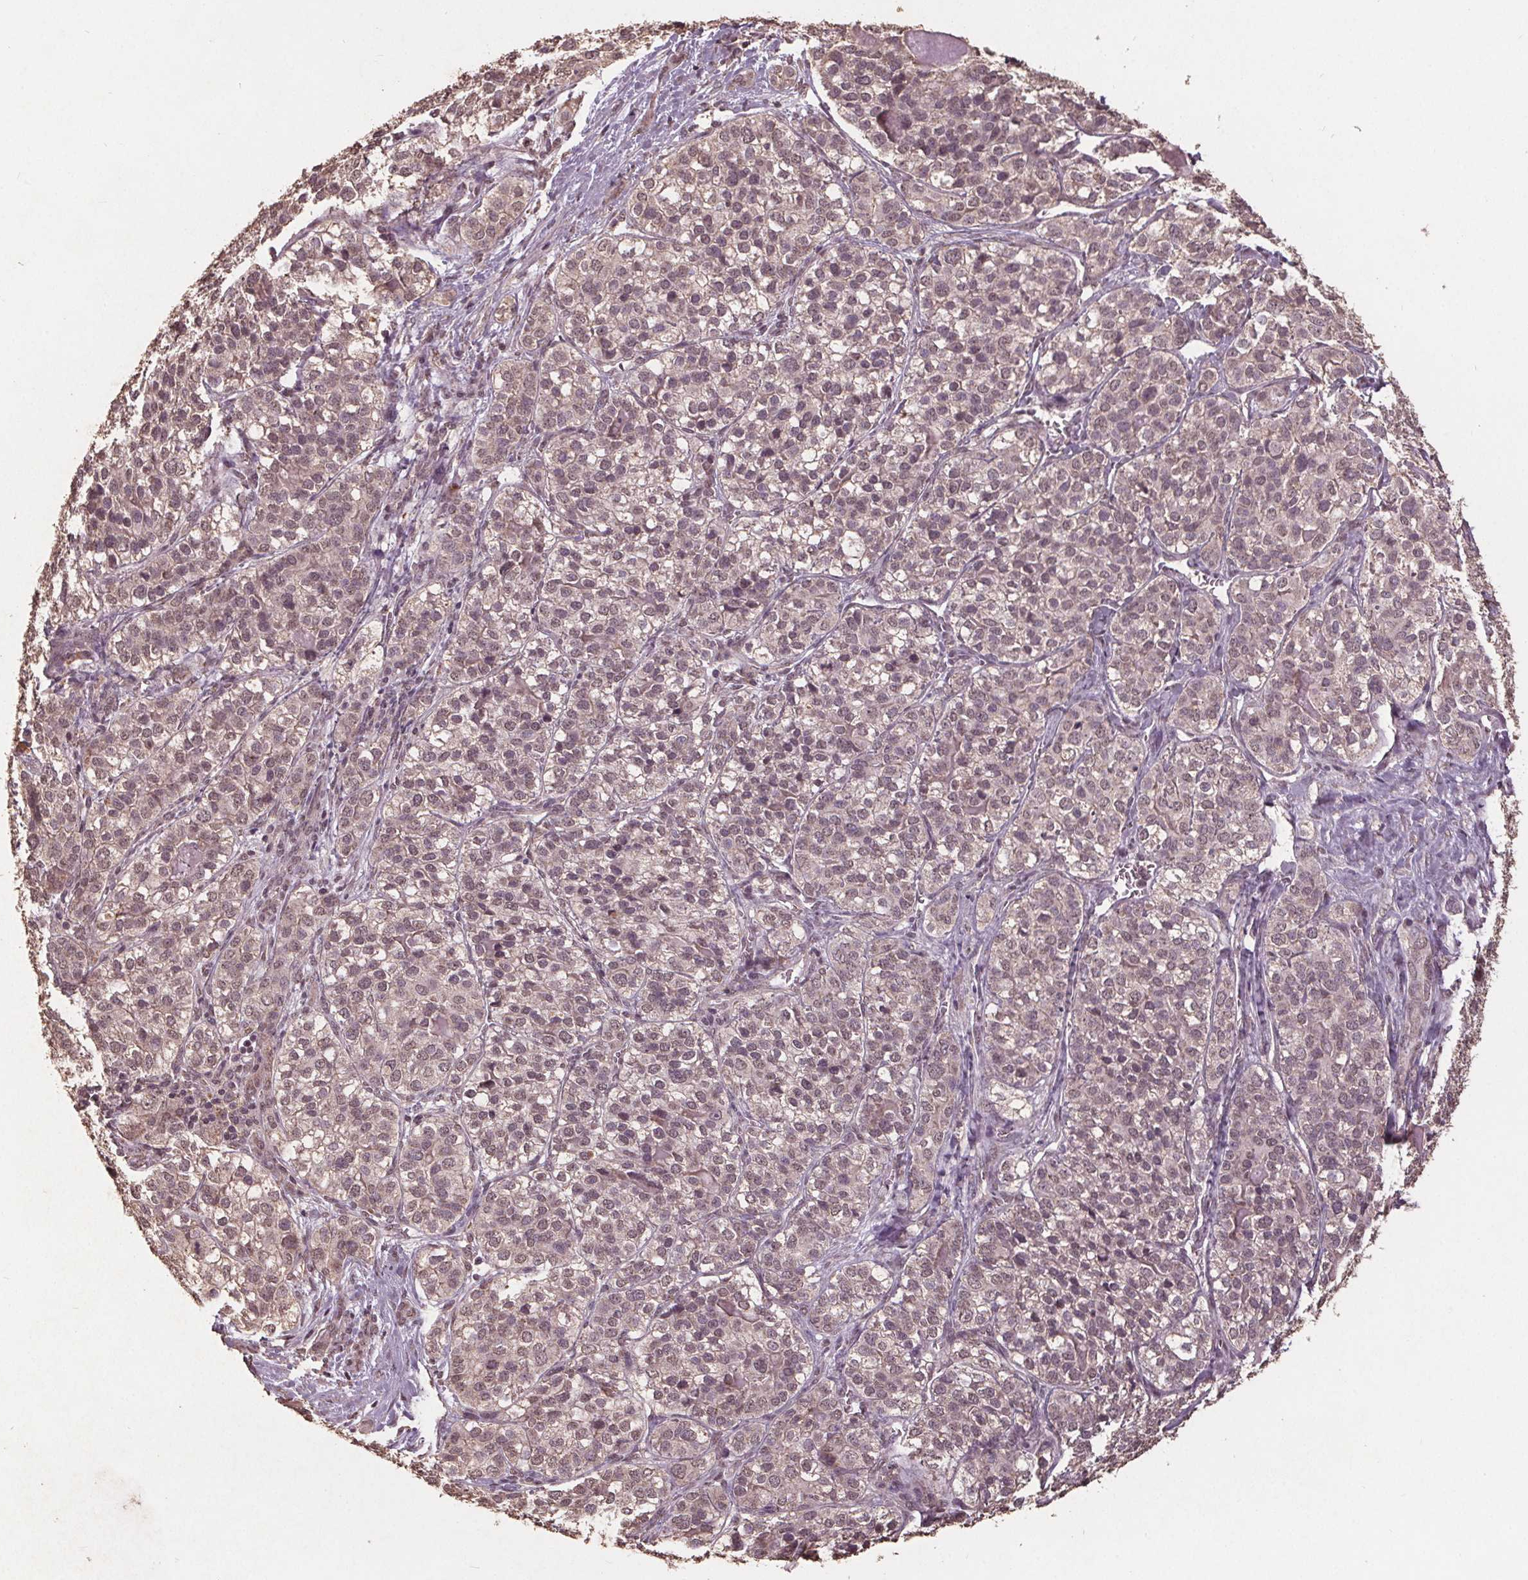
{"staining": {"intensity": "weak", "quantity": "<25%", "location": "nuclear"}, "tissue": "liver cancer", "cell_type": "Tumor cells", "image_type": "cancer", "snomed": [{"axis": "morphology", "description": "Cholangiocarcinoma"}, {"axis": "topography", "description": "Liver"}], "caption": "Tumor cells show no significant staining in liver cancer (cholangiocarcinoma).", "gene": "DSG3", "patient": {"sex": "male", "age": 56}}